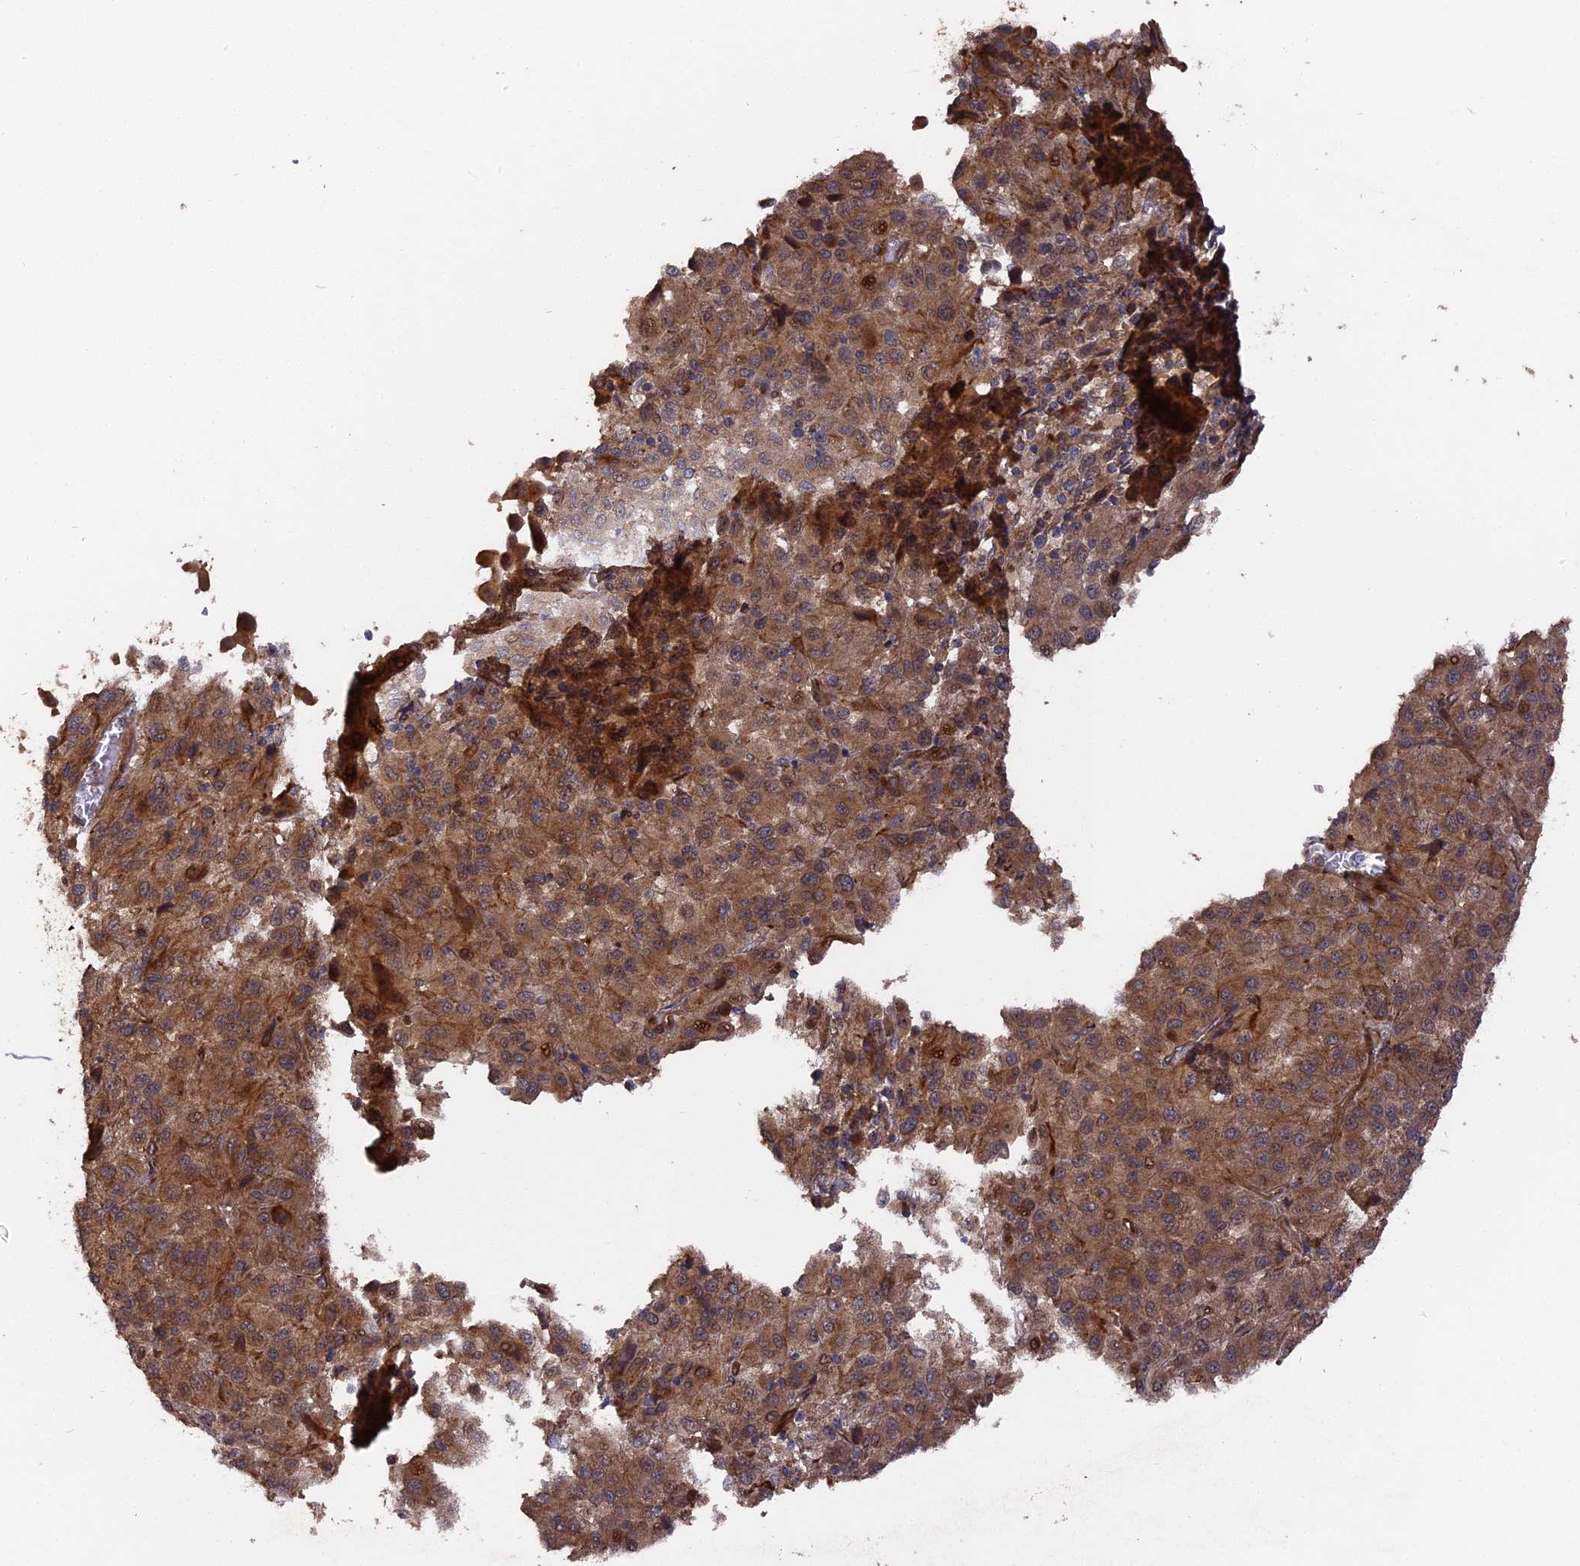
{"staining": {"intensity": "moderate", "quantity": ">75%", "location": "cytoplasmic/membranous"}, "tissue": "melanoma", "cell_type": "Tumor cells", "image_type": "cancer", "snomed": [{"axis": "morphology", "description": "Malignant melanoma, Metastatic site"}, {"axis": "topography", "description": "Lung"}], "caption": "Brown immunohistochemical staining in human melanoma demonstrates moderate cytoplasmic/membranous expression in about >75% of tumor cells.", "gene": "DEF8", "patient": {"sex": "male", "age": 64}}